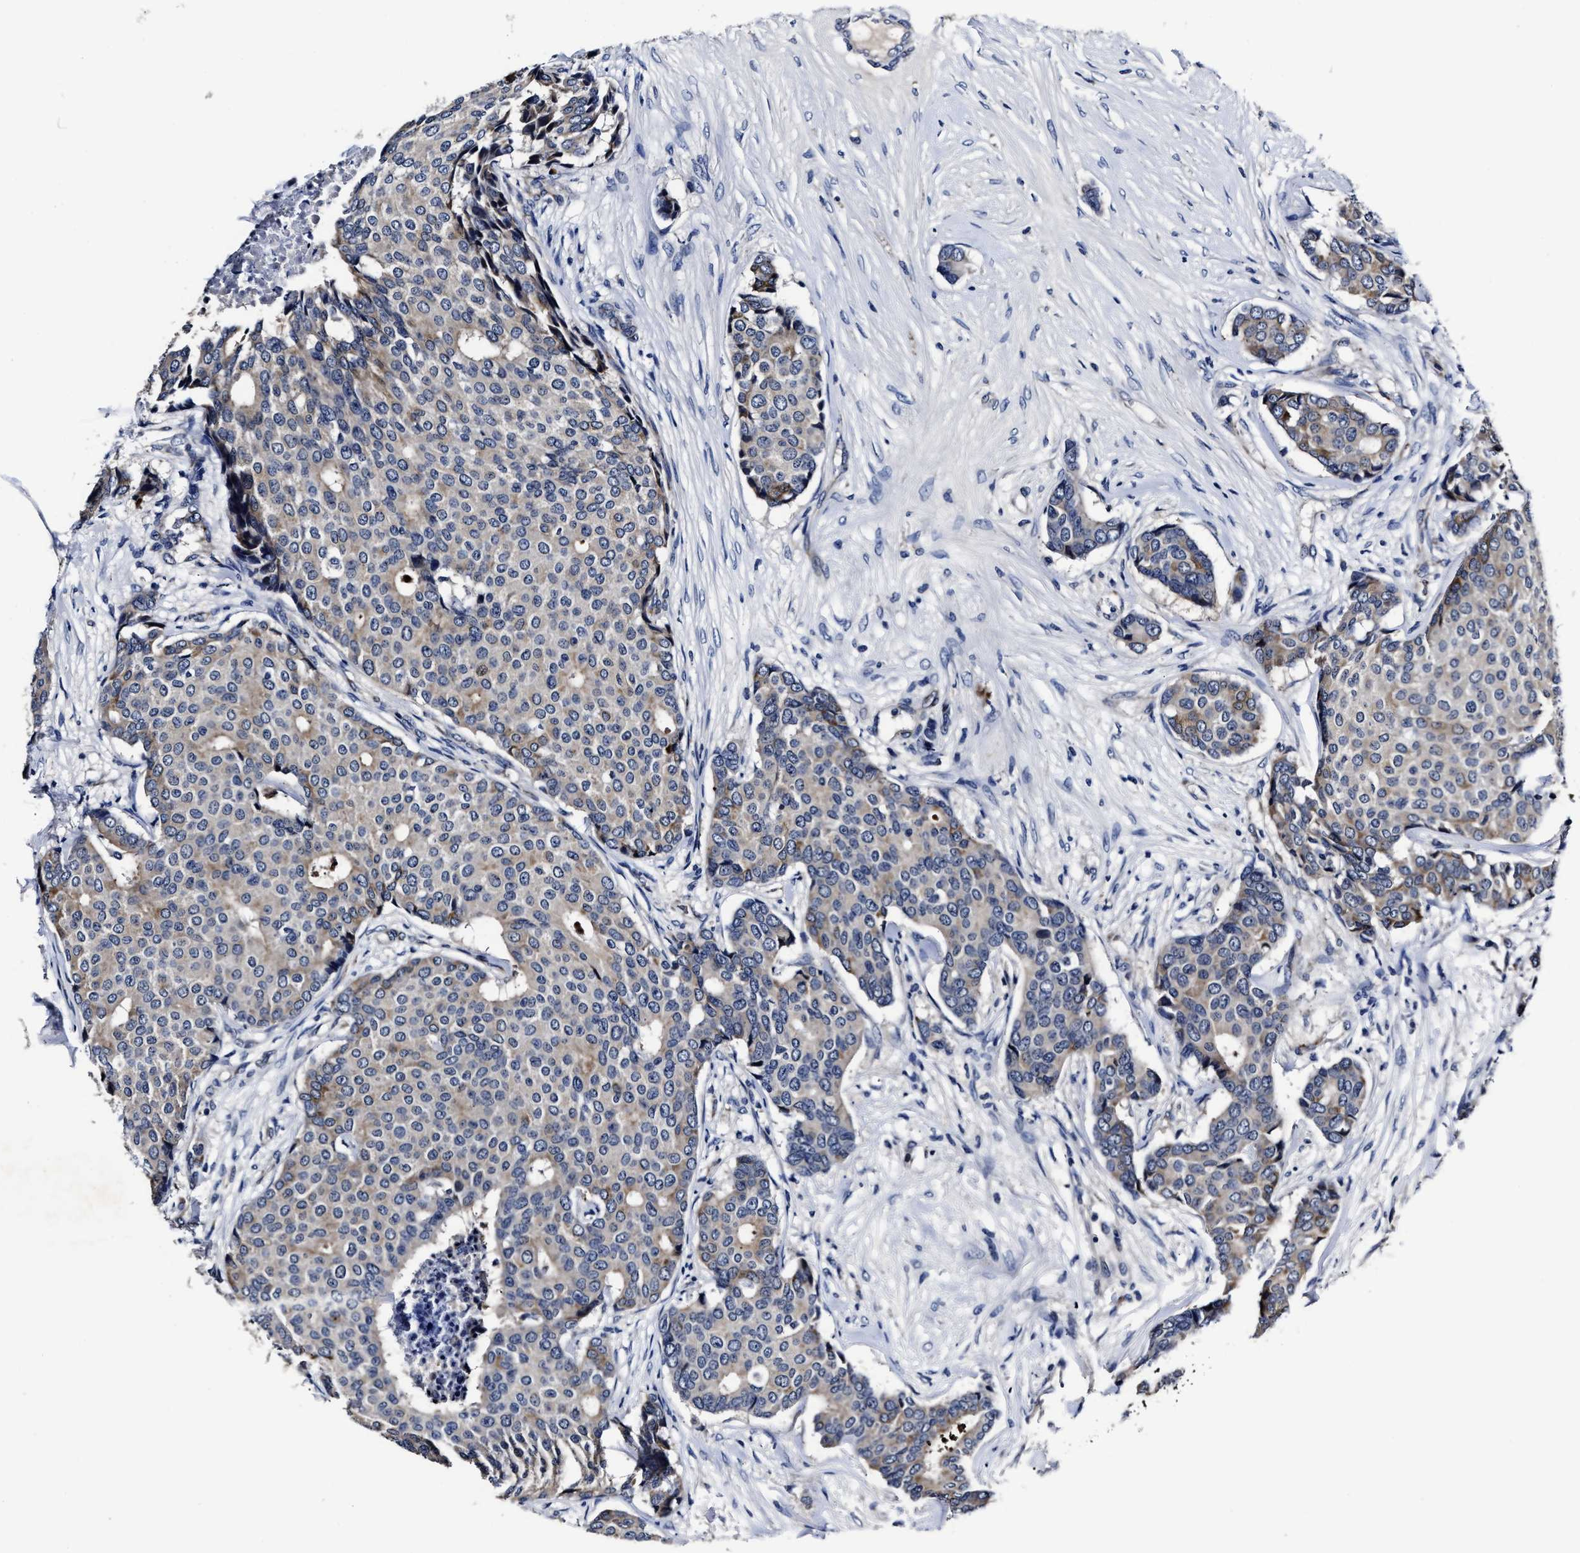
{"staining": {"intensity": "weak", "quantity": "<25%", "location": "cytoplasmic/membranous"}, "tissue": "breast cancer", "cell_type": "Tumor cells", "image_type": "cancer", "snomed": [{"axis": "morphology", "description": "Duct carcinoma"}, {"axis": "topography", "description": "Breast"}], "caption": "There is no significant staining in tumor cells of breast cancer (intraductal carcinoma).", "gene": "OLFML2A", "patient": {"sex": "female", "age": 75}}